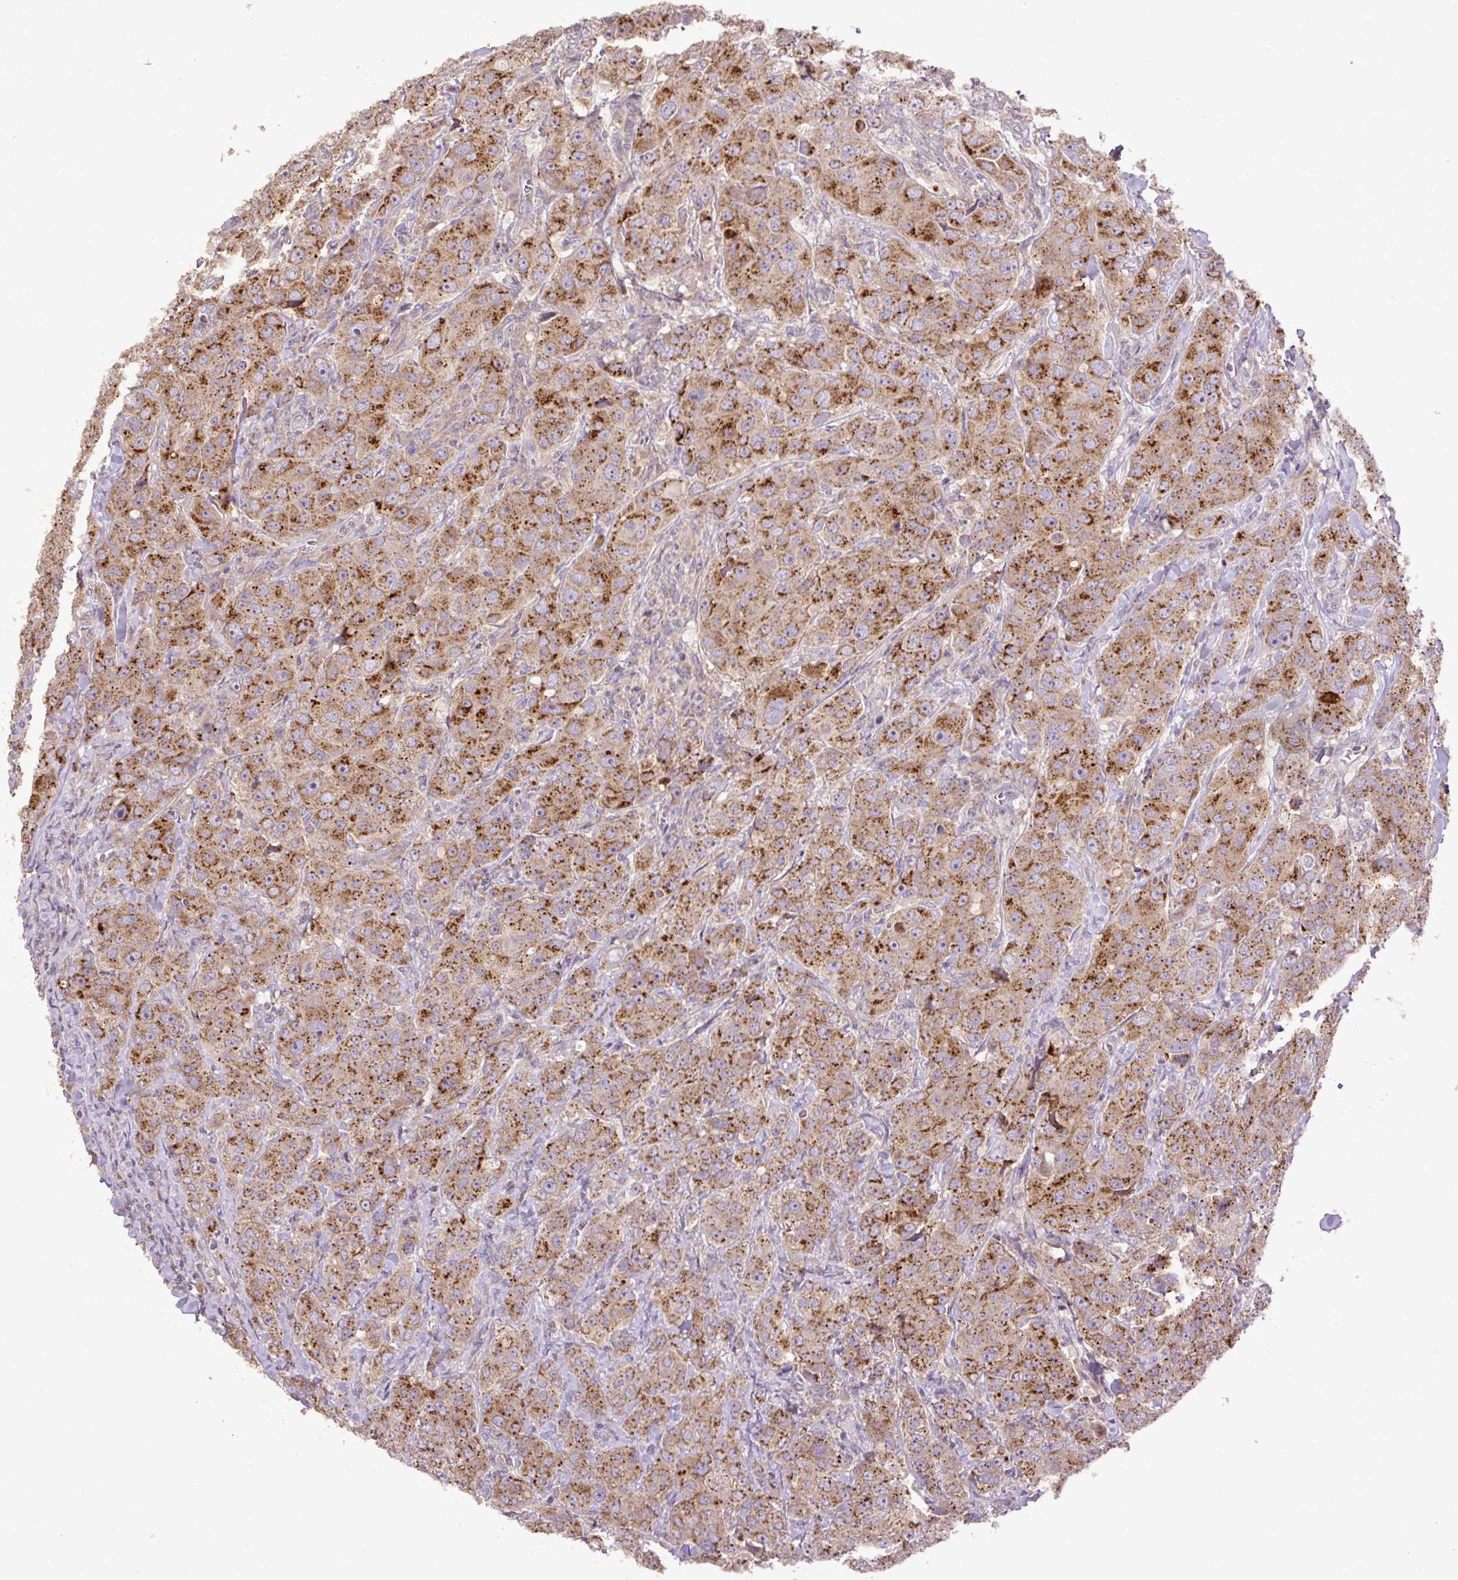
{"staining": {"intensity": "strong", "quantity": ">75%", "location": "cytoplasmic/membranous"}, "tissue": "breast cancer", "cell_type": "Tumor cells", "image_type": "cancer", "snomed": [{"axis": "morphology", "description": "Duct carcinoma"}, {"axis": "topography", "description": "Breast"}], "caption": "Immunohistochemical staining of human breast cancer demonstrates high levels of strong cytoplasmic/membranous expression in approximately >75% of tumor cells.", "gene": "ABR", "patient": {"sex": "female", "age": 43}}